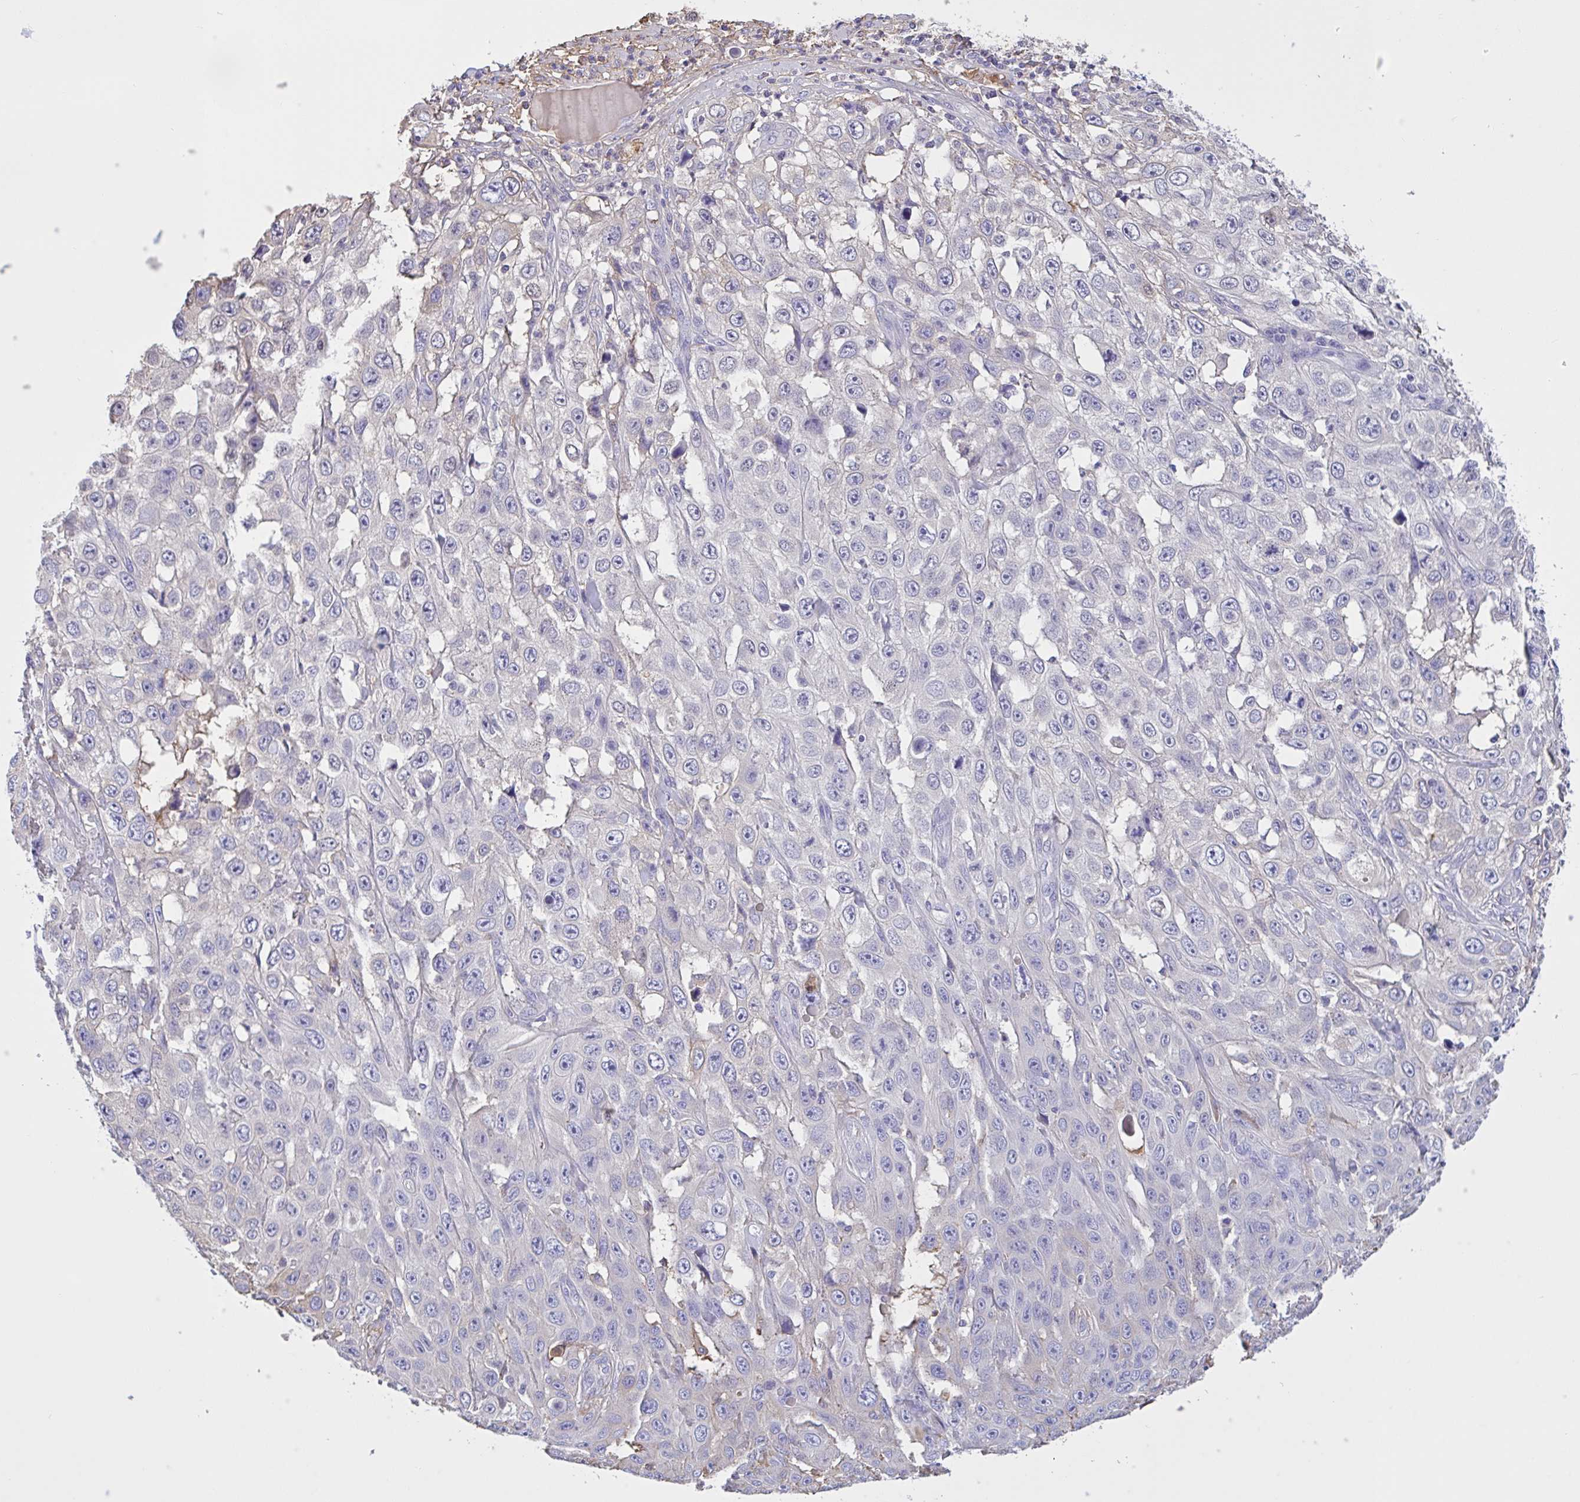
{"staining": {"intensity": "negative", "quantity": "none", "location": "none"}, "tissue": "skin cancer", "cell_type": "Tumor cells", "image_type": "cancer", "snomed": [{"axis": "morphology", "description": "Squamous cell carcinoma, NOS"}, {"axis": "topography", "description": "Skin"}], "caption": "Immunohistochemical staining of squamous cell carcinoma (skin) reveals no significant positivity in tumor cells. (Stains: DAB IHC with hematoxylin counter stain, Microscopy: brightfield microscopy at high magnification).", "gene": "LARGE2", "patient": {"sex": "male", "age": 82}}